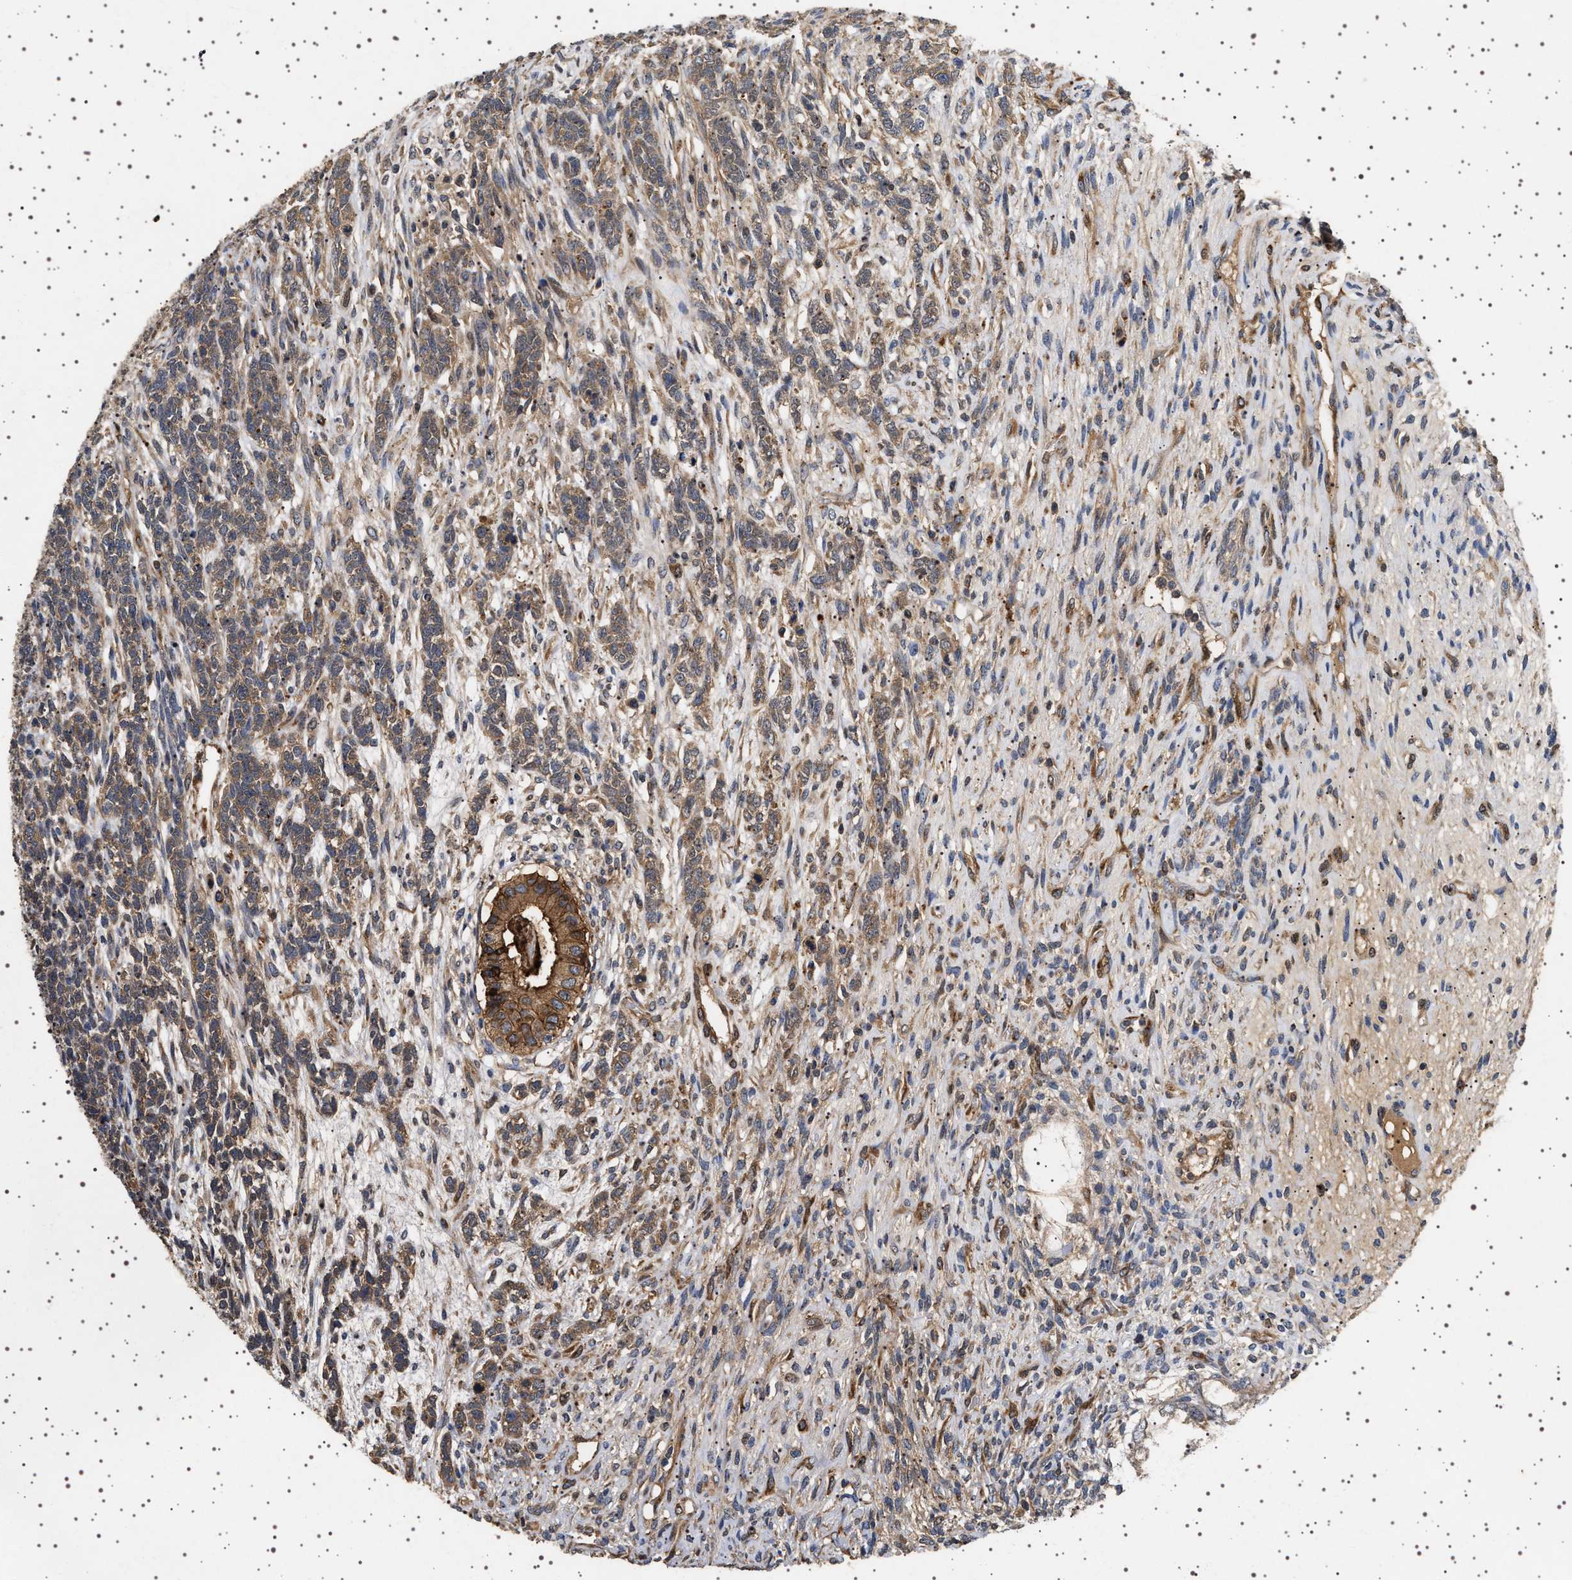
{"staining": {"intensity": "weak", "quantity": ">75%", "location": "cytoplasmic/membranous"}, "tissue": "testis cancer", "cell_type": "Tumor cells", "image_type": "cancer", "snomed": [{"axis": "morphology", "description": "Seminoma, NOS"}, {"axis": "topography", "description": "Testis"}], "caption": "Tumor cells demonstrate weak cytoplasmic/membranous expression in about >75% of cells in seminoma (testis).", "gene": "GUCY1B1", "patient": {"sex": "male", "age": 28}}